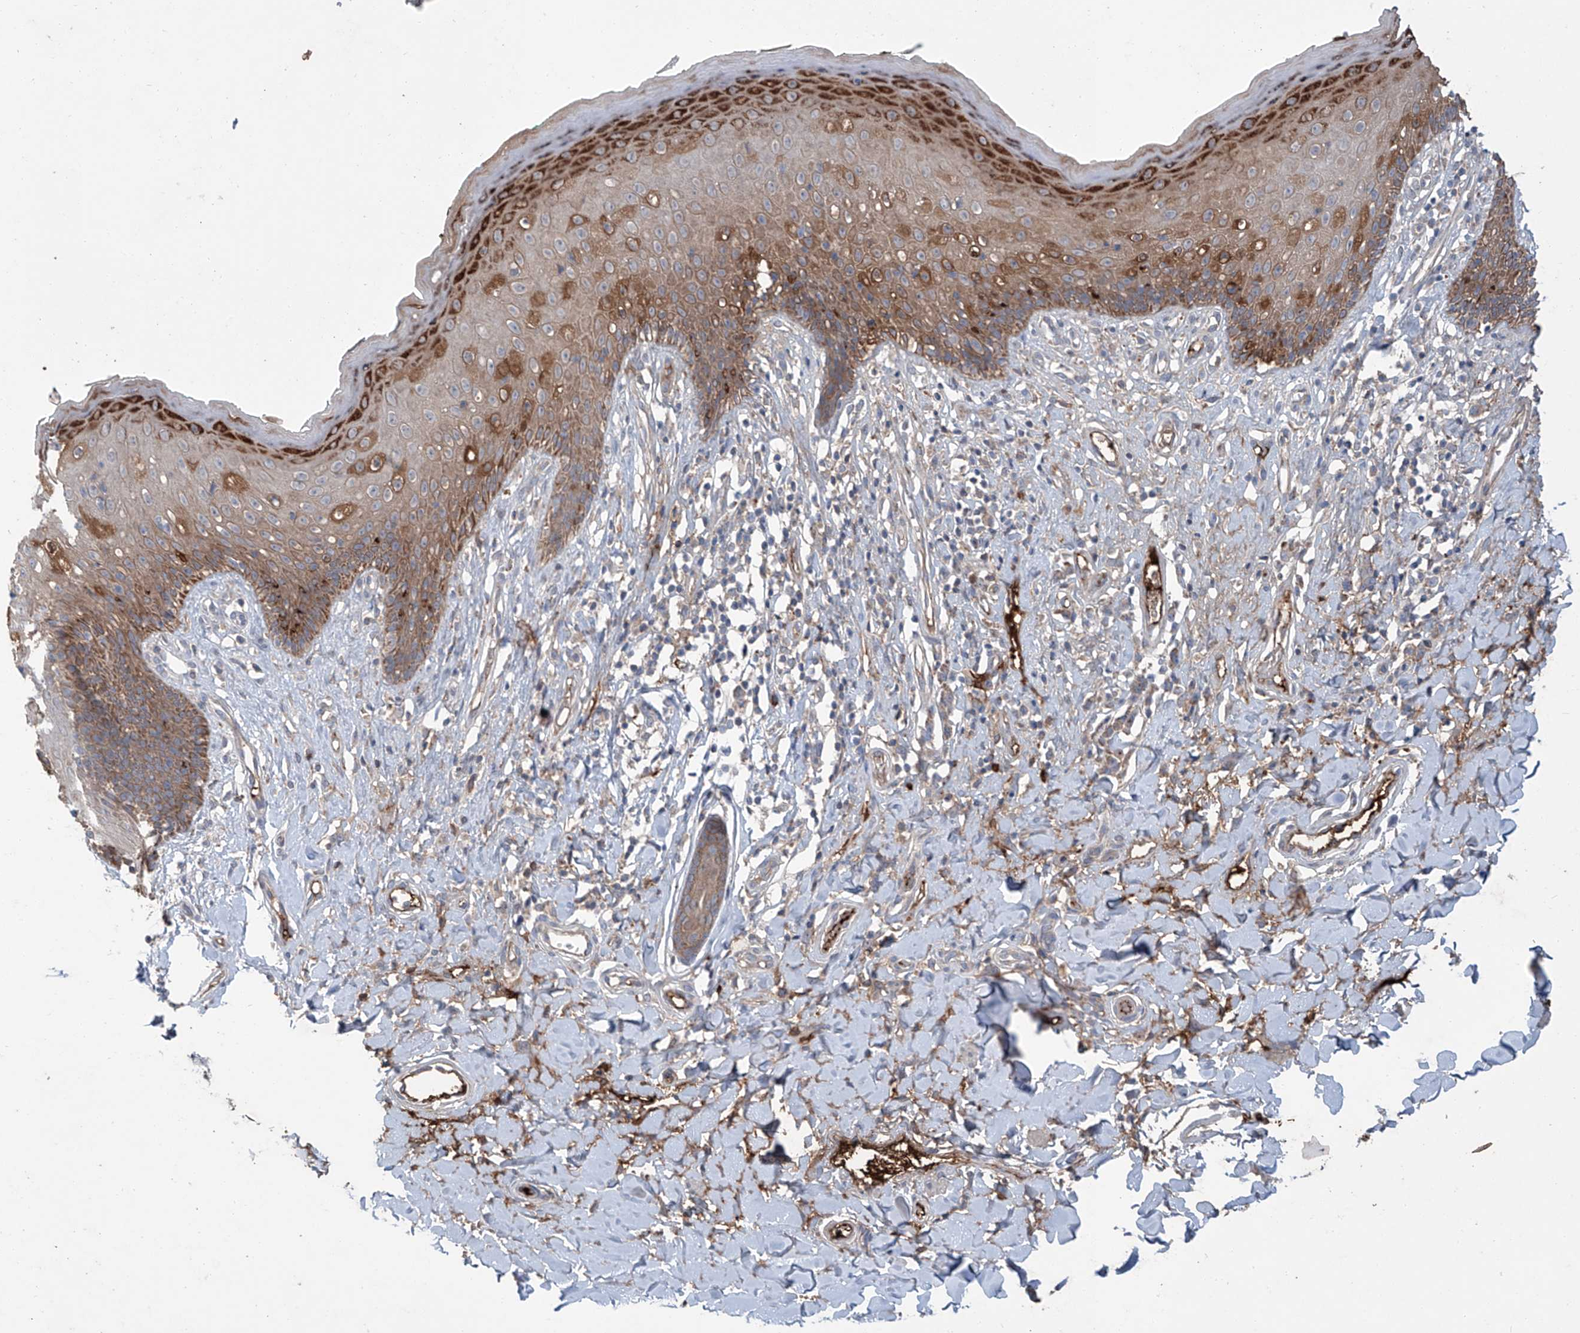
{"staining": {"intensity": "strong", "quantity": "25%-75%", "location": "cytoplasmic/membranous"}, "tissue": "skin", "cell_type": "Epidermal cells", "image_type": "normal", "snomed": [{"axis": "morphology", "description": "Normal tissue, NOS"}, {"axis": "morphology", "description": "Squamous cell carcinoma, NOS"}, {"axis": "topography", "description": "Vulva"}], "caption": "A histopathology image of skin stained for a protein displays strong cytoplasmic/membranous brown staining in epidermal cells. The protein of interest is stained brown, and the nuclei are stained in blue (DAB (3,3'-diaminobenzidine) IHC with brightfield microscopy, high magnification).", "gene": "SIX4", "patient": {"sex": "female", "age": 85}}